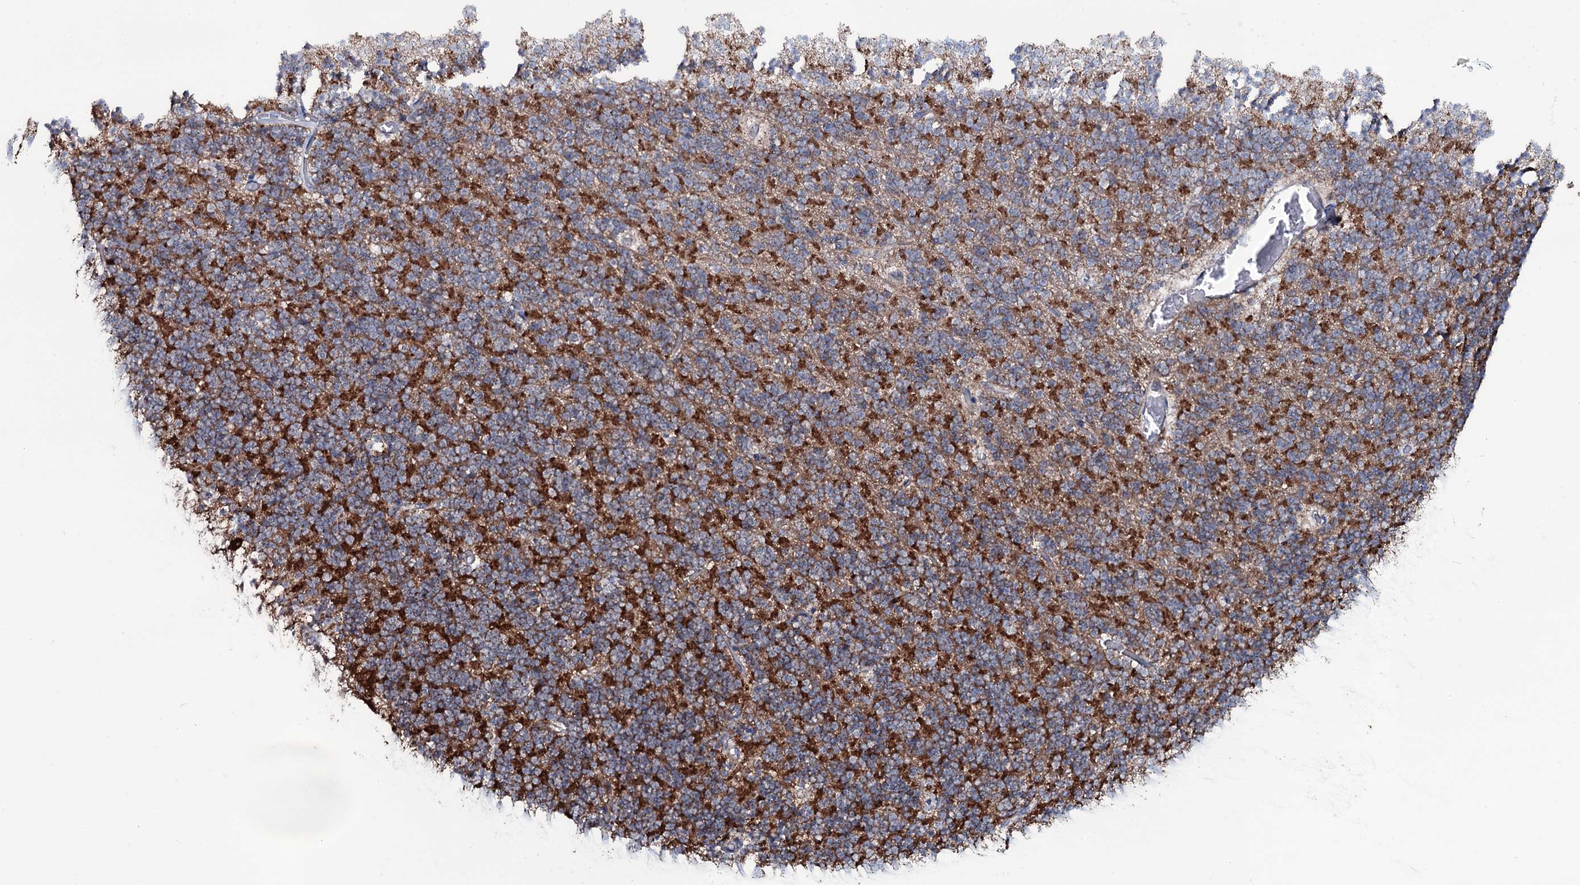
{"staining": {"intensity": "moderate", "quantity": "25%-75%", "location": "cytoplasmic/membranous"}, "tissue": "cerebellum", "cell_type": "Cells in granular layer", "image_type": "normal", "snomed": [{"axis": "morphology", "description": "Normal tissue, NOS"}, {"axis": "topography", "description": "Cerebellum"}], "caption": "Cerebellum stained with DAB (3,3'-diaminobenzidine) immunohistochemistry (IHC) exhibits medium levels of moderate cytoplasmic/membranous expression in about 25%-75% of cells in granular layer.", "gene": "MRPS35", "patient": {"sex": "male", "age": 54}}